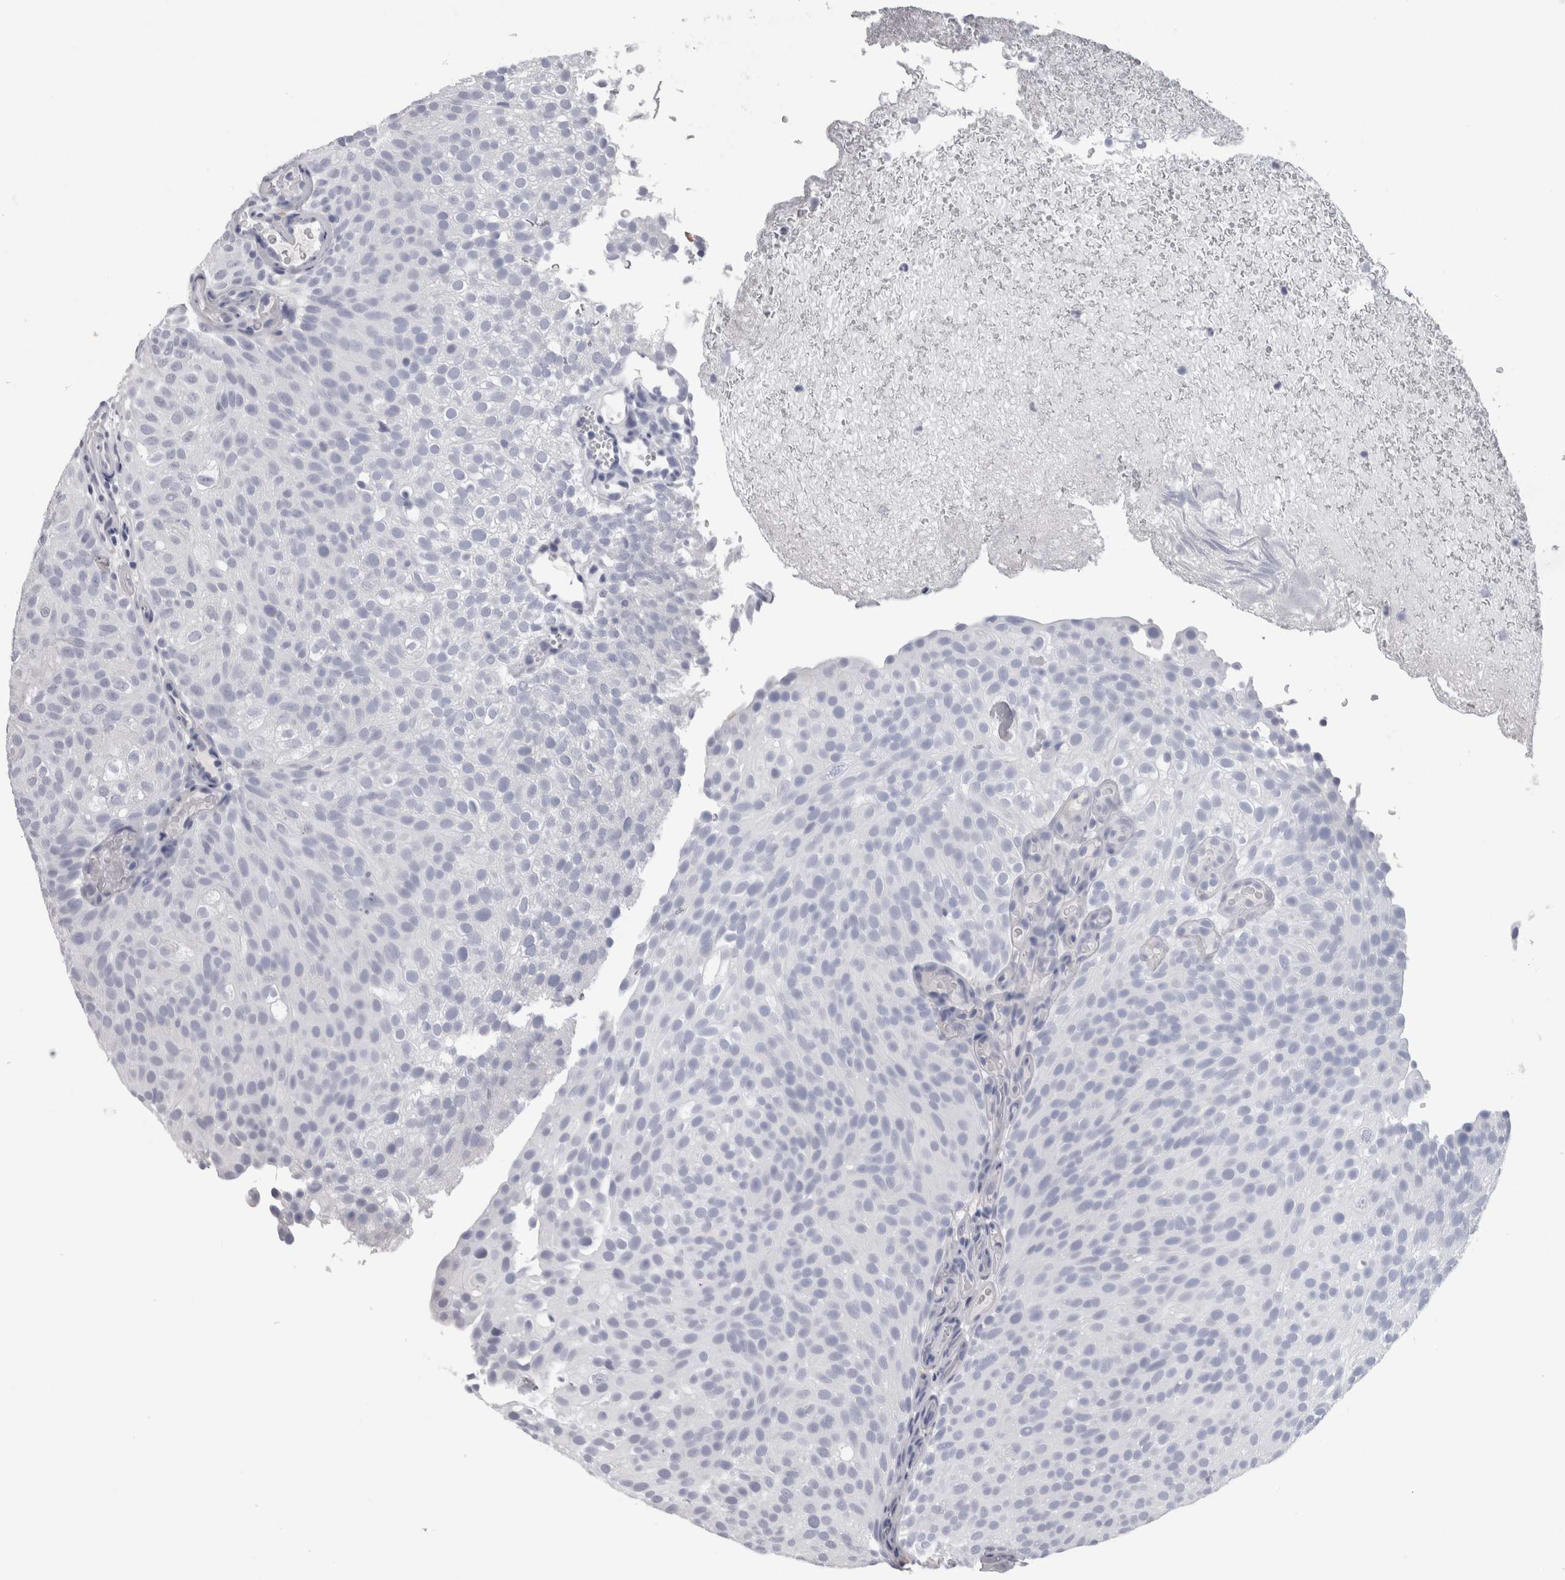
{"staining": {"intensity": "negative", "quantity": "none", "location": "none"}, "tissue": "urothelial cancer", "cell_type": "Tumor cells", "image_type": "cancer", "snomed": [{"axis": "morphology", "description": "Urothelial carcinoma, Low grade"}, {"axis": "topography", "description": "Urinary bladder"}], "caption": "A high-resolution photomicrograph shows immunohistochemistry (IHC) staining of urothelial carcinoma (low-grade), which displays no significant positivity in tumor cells.", "gene": "CA8", "patient": {"sex": "male", "age": 78}}